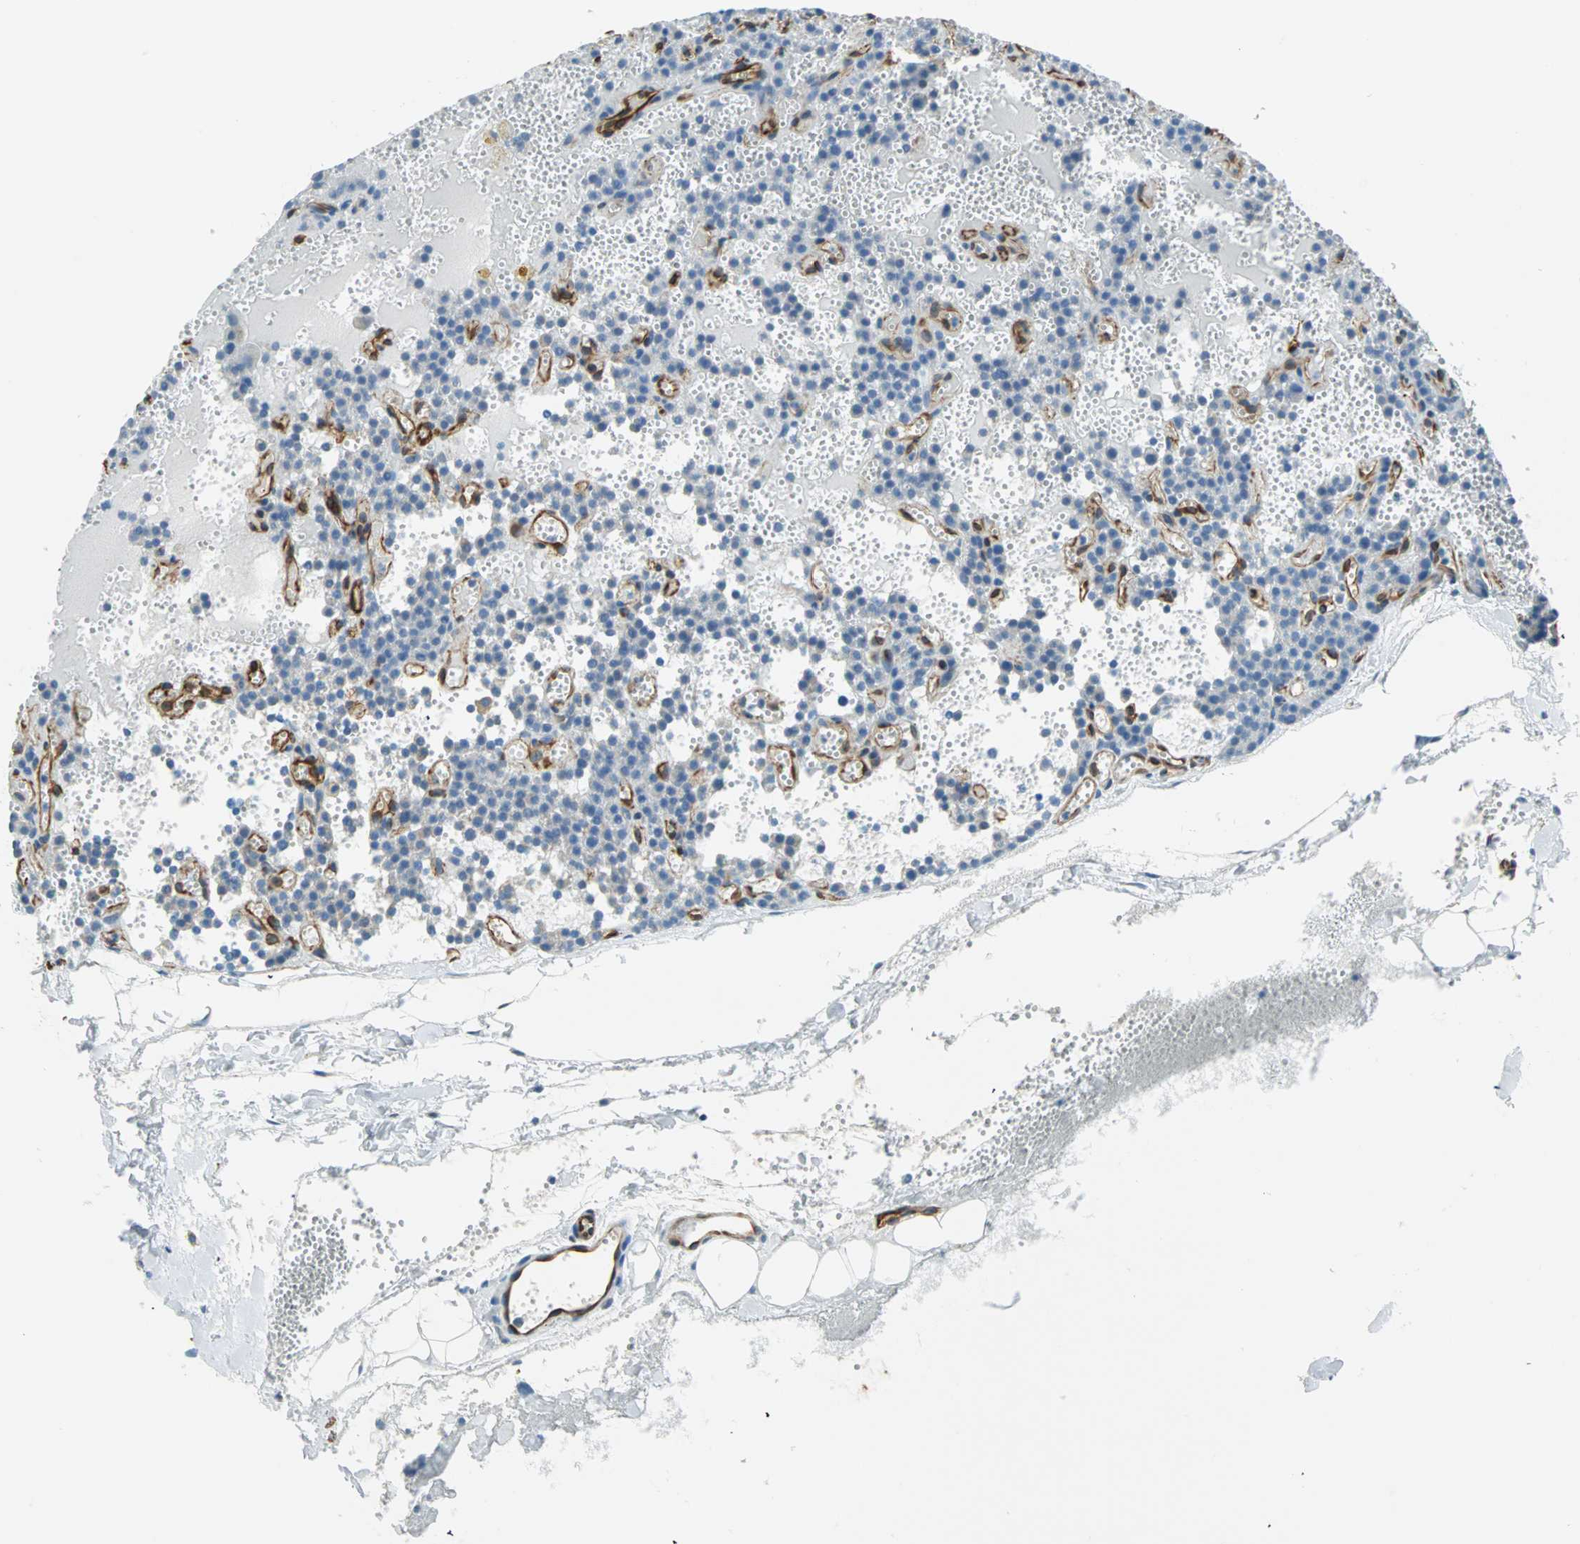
{"staining": {"intensity": "negative", "quantity": "none", "location": "none"}, "tissue": "parathyroid gland", "cell_type": "Glandular cells", "image_type": "normal", "snomed": [{"axis": "morphology", "description": "Normal tissue, NOS"}, {"axis": "topography", "description": "Parathyroid gland"}], "caption": "Immunohistochemical staining of normal parathyroid gland shows no significant staining in glandular cells. (DAB (3,3'-diaminobenzidine) immunohistochemistry with hematoxylin counter stain).", "gene": "NES", "patient": {"sex": "male", "age": 25}}